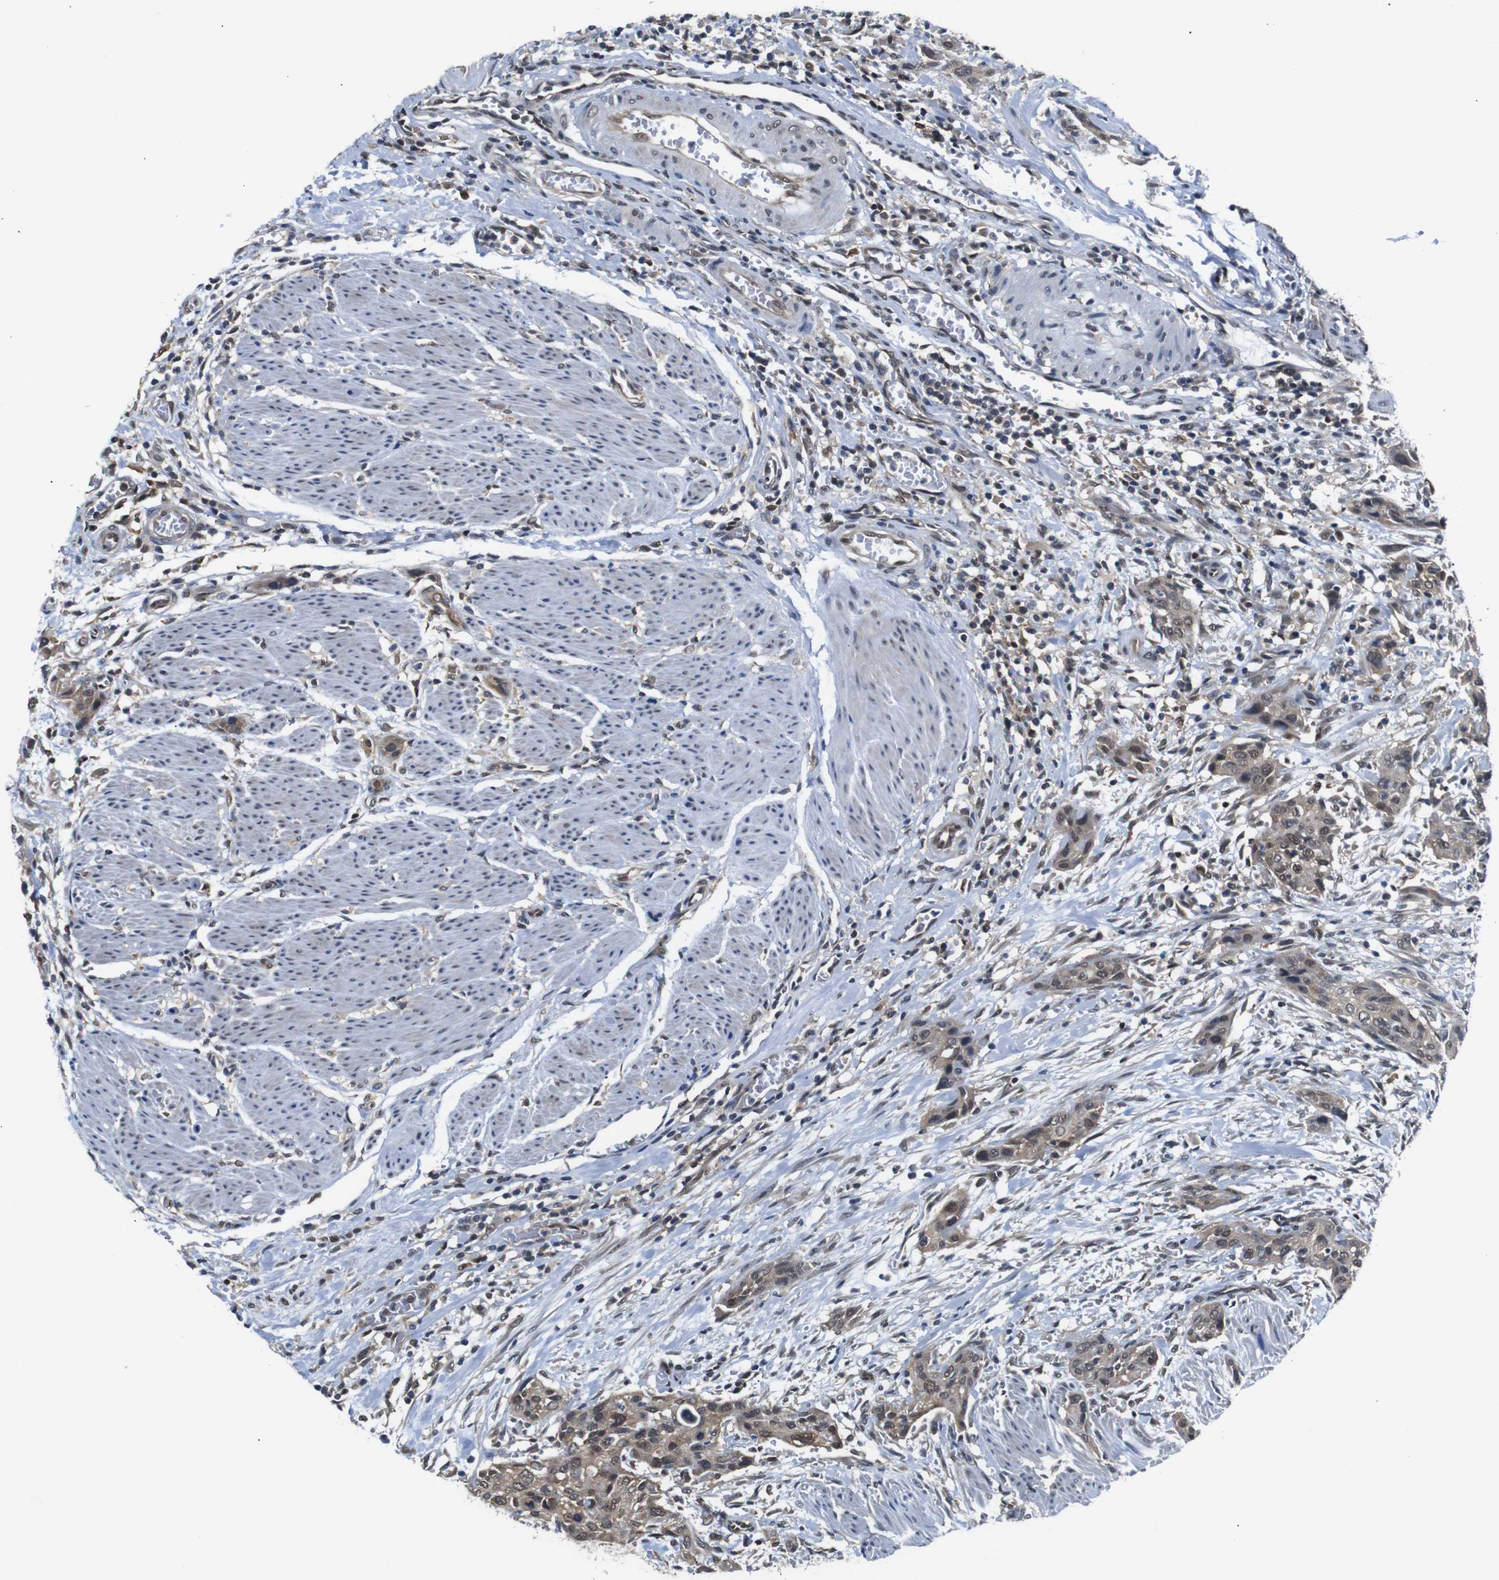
{"staining": {"intensity": "weak", "quantity": ">75%", "location": "cytoplasmic/membranous,nuclear"}, "tissue": "urothelial cancer", "cell_type": "Tumor cells", "image_type": "cancer", "snomed": [{"axis": "morphology", "description": "Urothelial carcinoma, High grade"}, {"axis": "topography", "description": "Urinary bladder"}], "caption": "DAB immunohistochemical staining of human high-grade urothelial carcinoma shows weak cytoplasmic/membranous and nuclear protein staining in approximately >75% of tumor cells.", "gene": "UBXN1", "patient": {"sex": "male", "age": 35}}